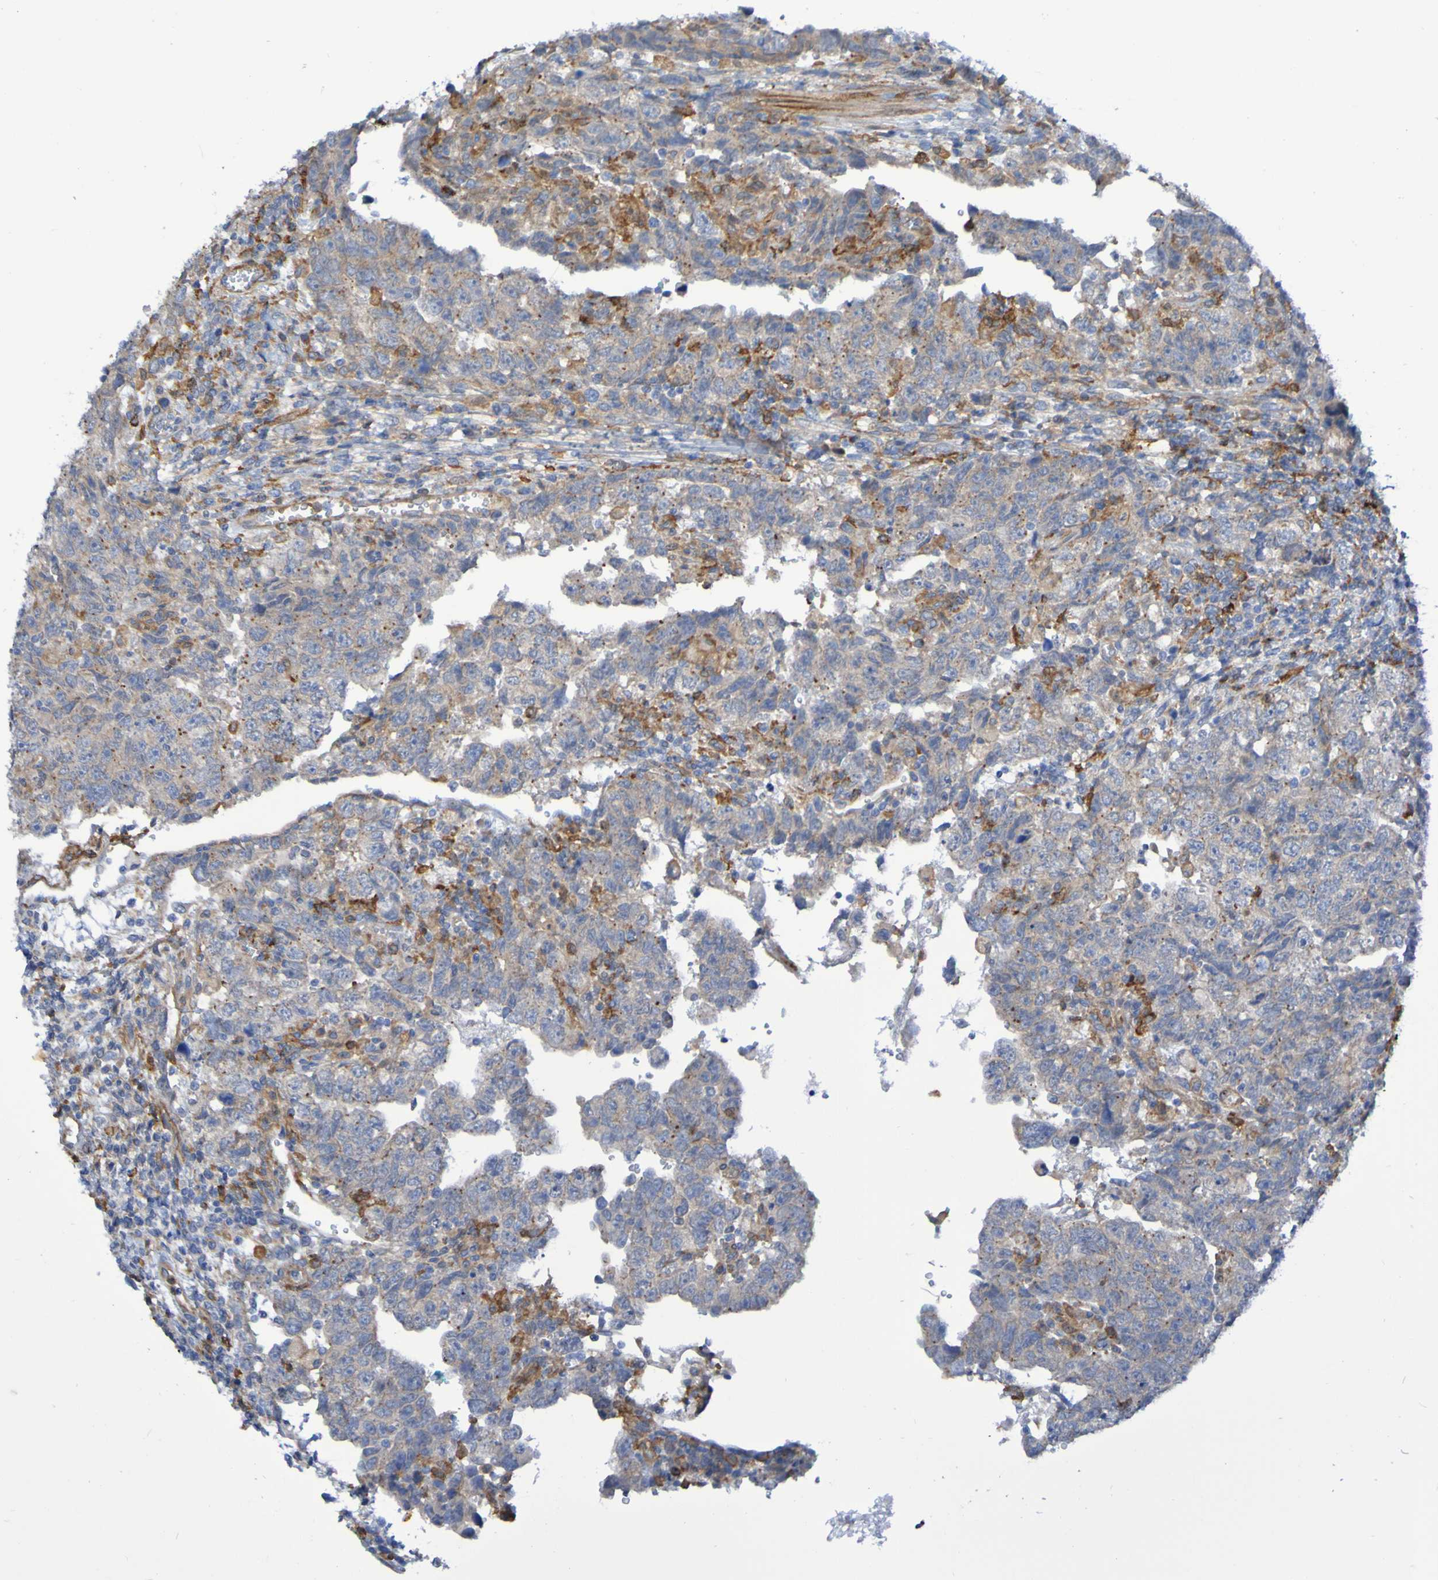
{"staining": {"intensity": "weak", "quantity": ">75%", "location": "cytoplasmic/membranous"}, "tissue": "testis cancer", "cell_type": "Tumor cells", "image_type": "cancer", "snomed": [{"axis": "morphology", "description": "Carcinoma, Embryonal, NOS"}, {"axis": "topography", "description": "Testis"}], "caption": "Testis embryonal carcinoma stained for a protein reveals weak cytoplasmic/membranous positivity in tumor cells.", "gene": "SCRG1", "patient": {"sex": "male", "age": 36}}